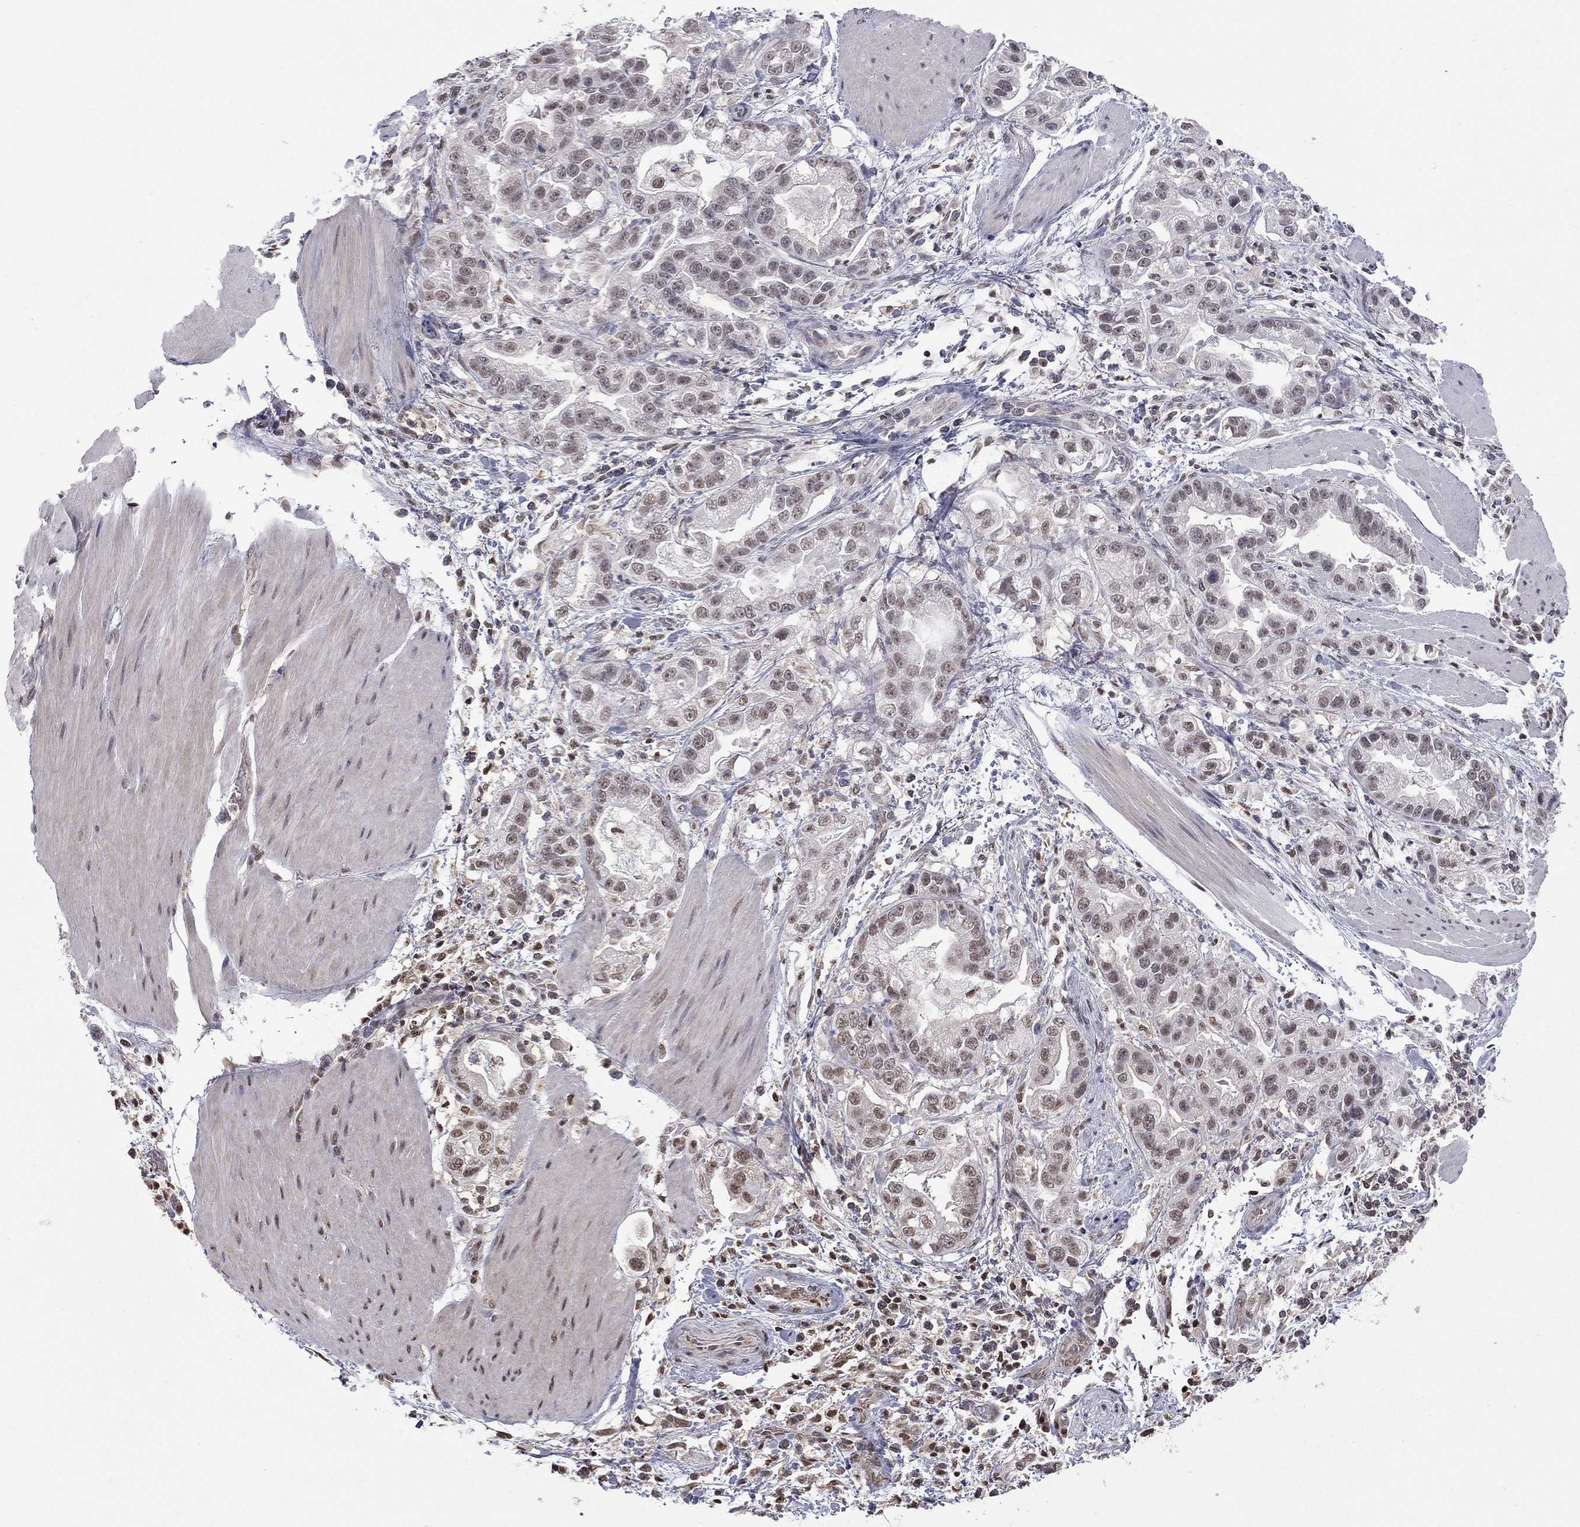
{"staining": {"intensity": "weak", "quantity": "<25%", "location": "nuclear"}, "tissue": "stomach cancer", "cell_type": "Tumor cells", "image_type": "cancer", "snomed": [{"axis": "morphology", "description": "Adenocarcinoma, NOS"}, {"axis": "topography", "description": "Stomach"}], "caption": "Photomicrograph shows no significant protein expression in tumor cells of stomach cancer. The staining is performed using DAB (3,3'-diaminobenzidine) brown chromogen with nuclei counter-stained in using hematoxylin.", "gene": "RFWD3", "patient": {"sex": "male", "age": 59}}